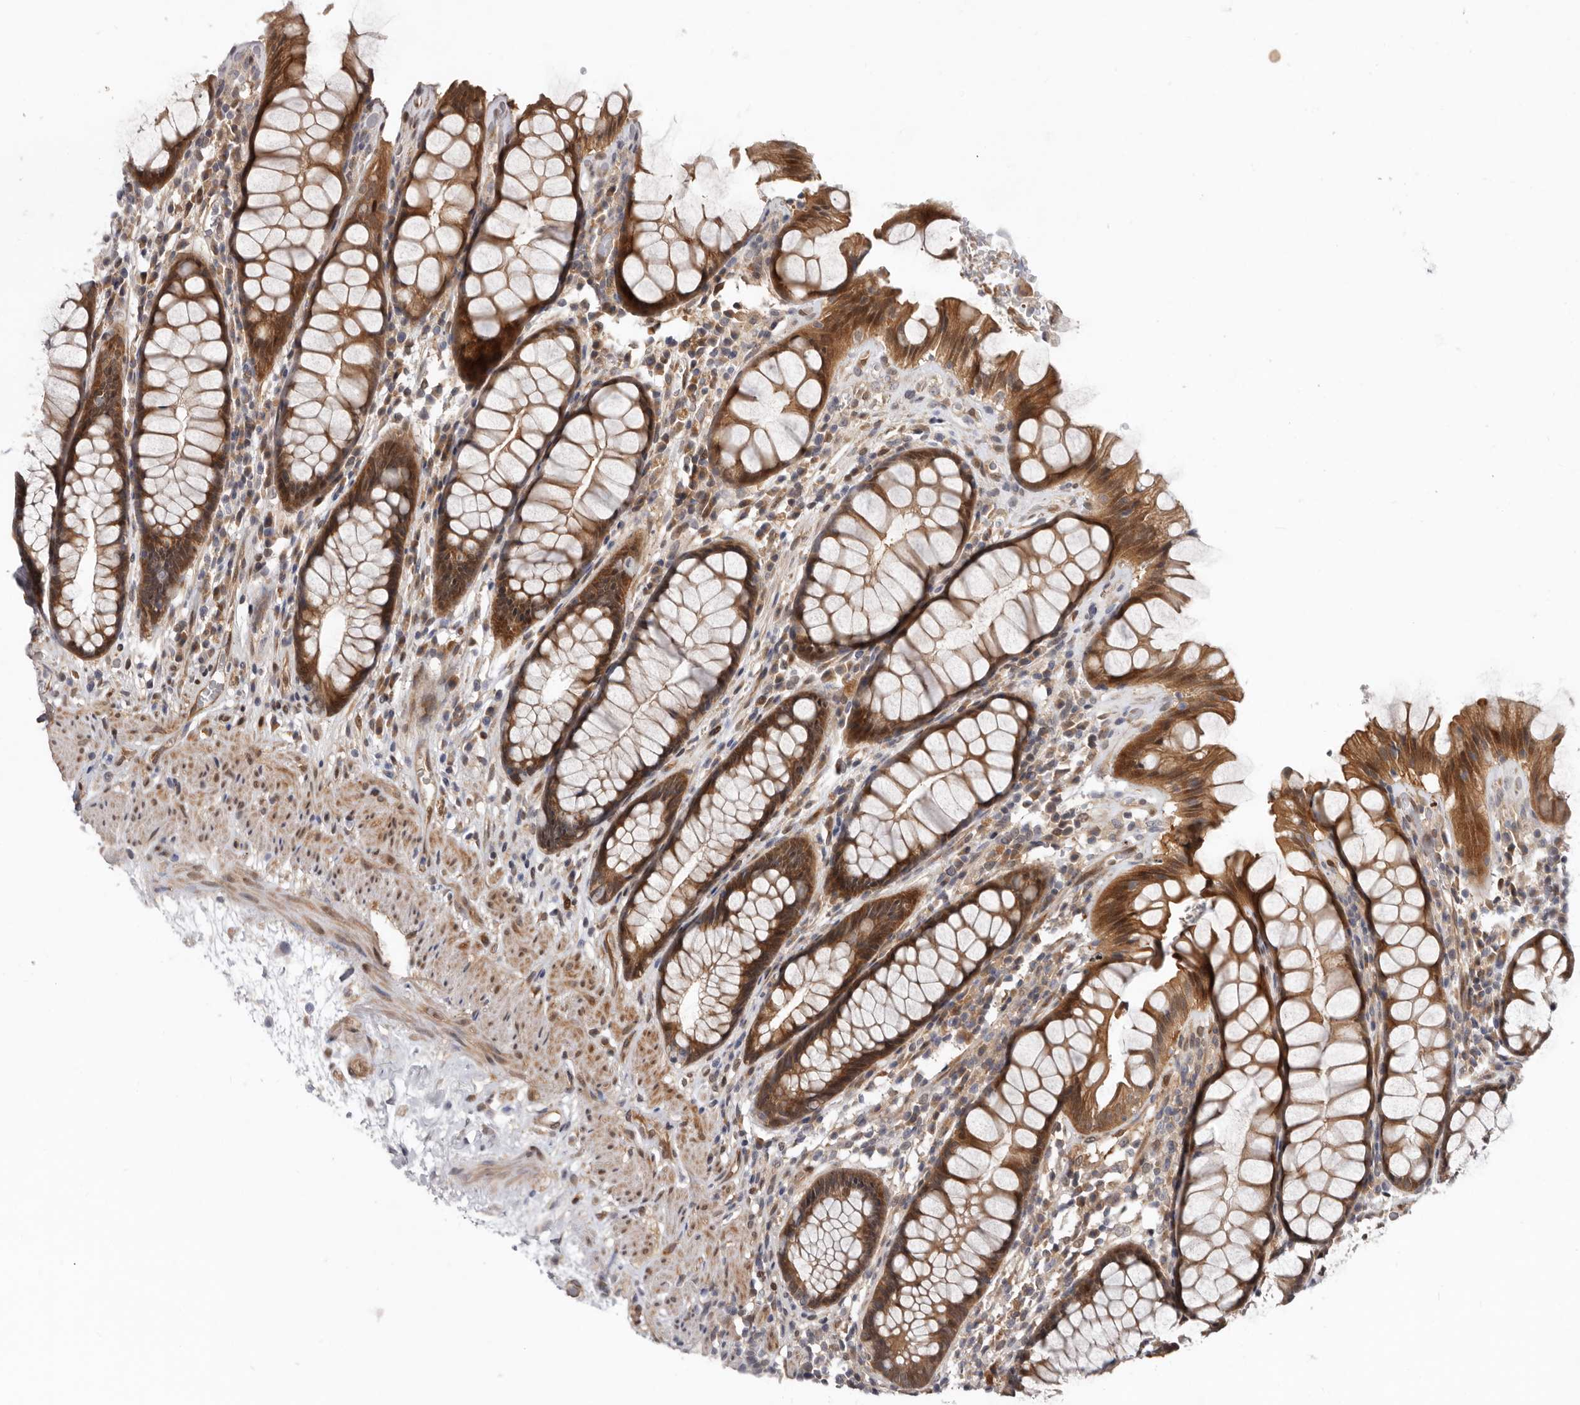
{"staining": {"intensity": "strong", "quantity": ">75%", "location": "cytoplasmic/membranous,nuclear"}, "tissue": "rectum", "cell_type": "Glandular cells", "image_type": "normal", "snomed": [{"axis": "morphology", "description": "Normal tissue, NOS"}, {"axis": "topography", "description": "Rectum"}], "caption": "Immunohistochemical staining of benign rectum exhibits high levels of strong cytoplasmic/membranous,nuclear staining in approximately >75% of glandular cells.", "gene": "SBDS", "patient": {"sex": "male", "age": 64}}